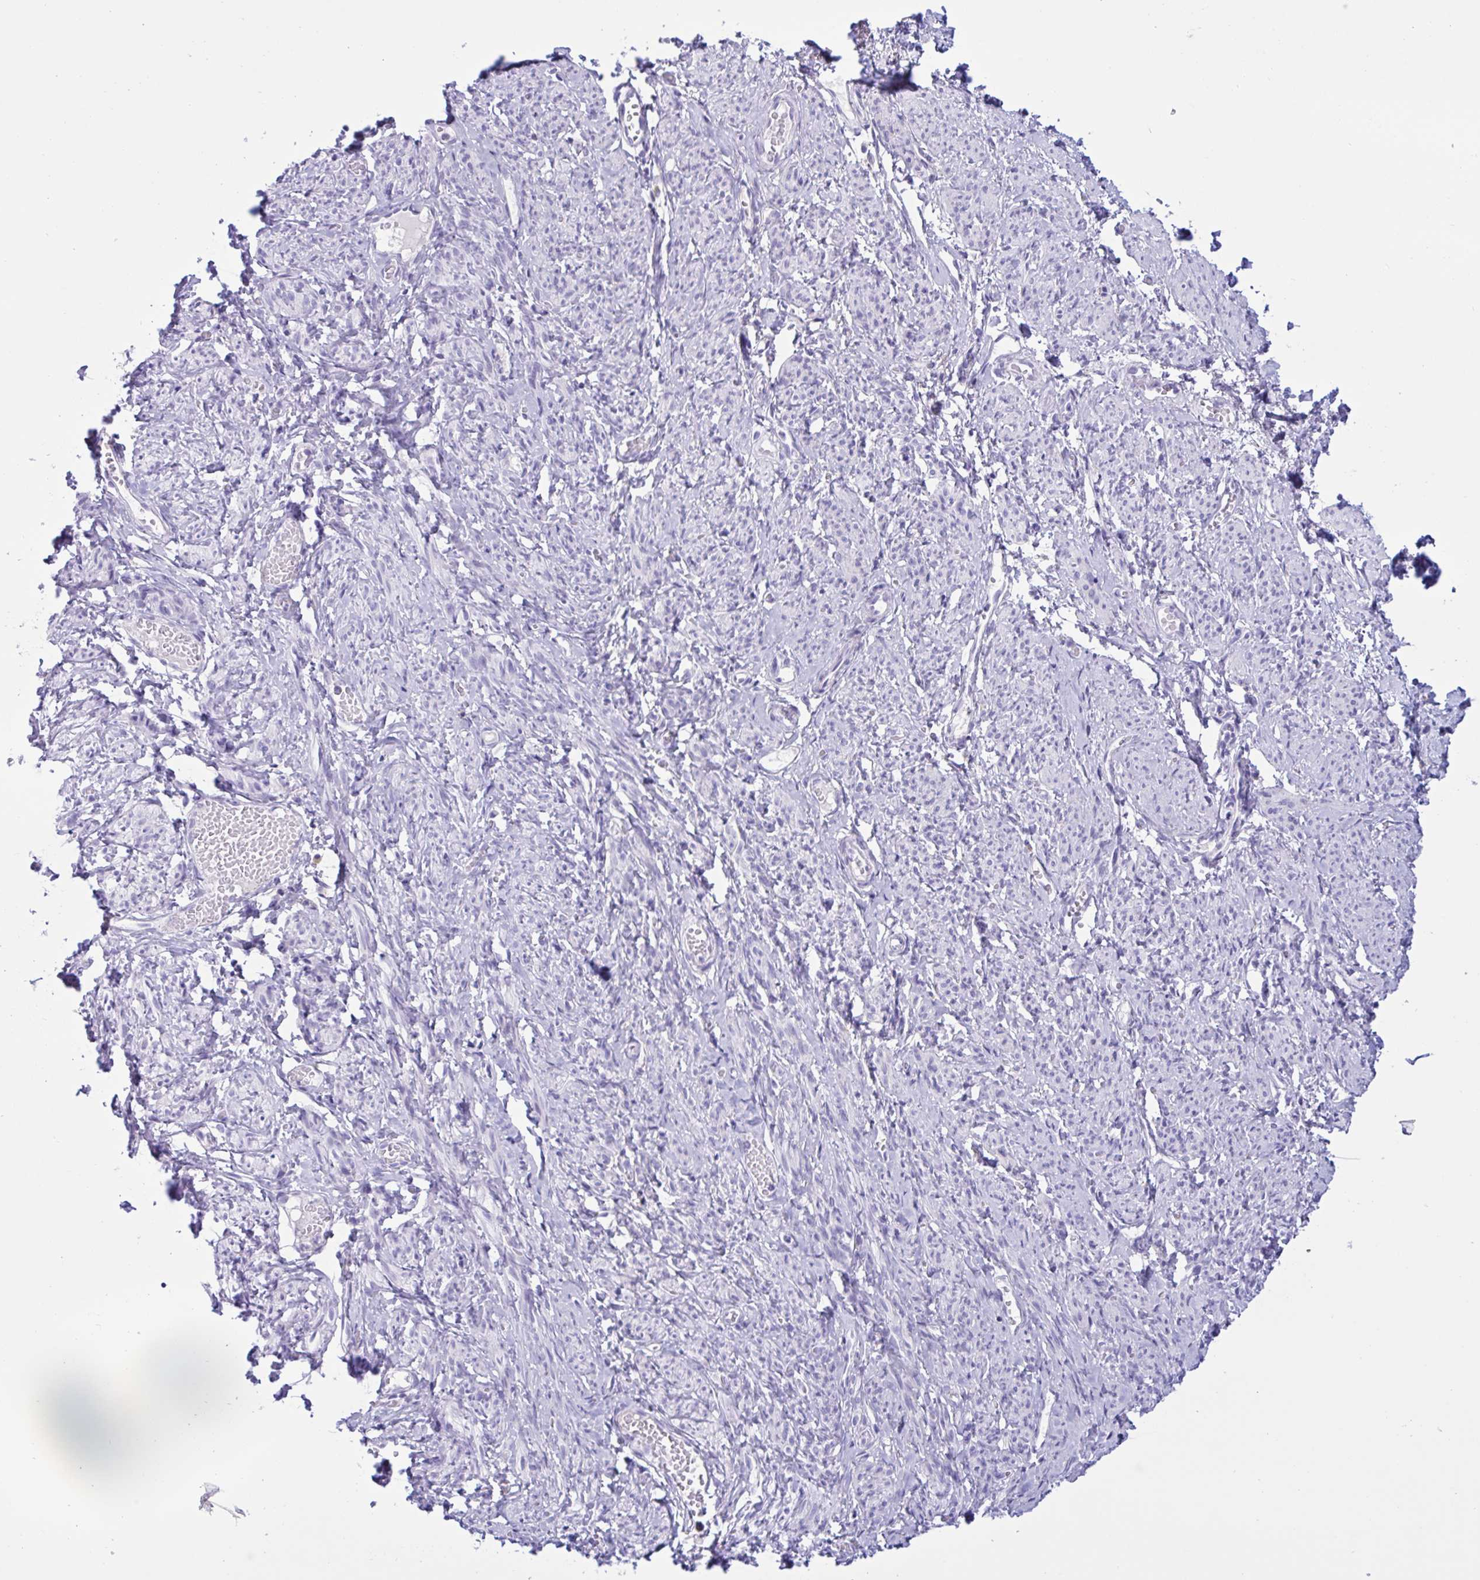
{"staining": {"intensity": "negative", "quantity": "none", "location": "none"}, "tissue": "smooth muscle", "cell_type": "Smooth muscle cells", "image_type": "normal", "snomed": [{"axis": "morphology", "description": "Normal tissue, NOS"}, {"axis": "topography", "description": "Smooth muscle"}], "caption": "Protein analysis of benign smooth muscle reveals no significant staining in smooth muscle cells. (Immunohistochemistry, brightfield microscopy, high magnification).", "gene": "SREBF1", "patient": {"sex": "female", "age": 65}}